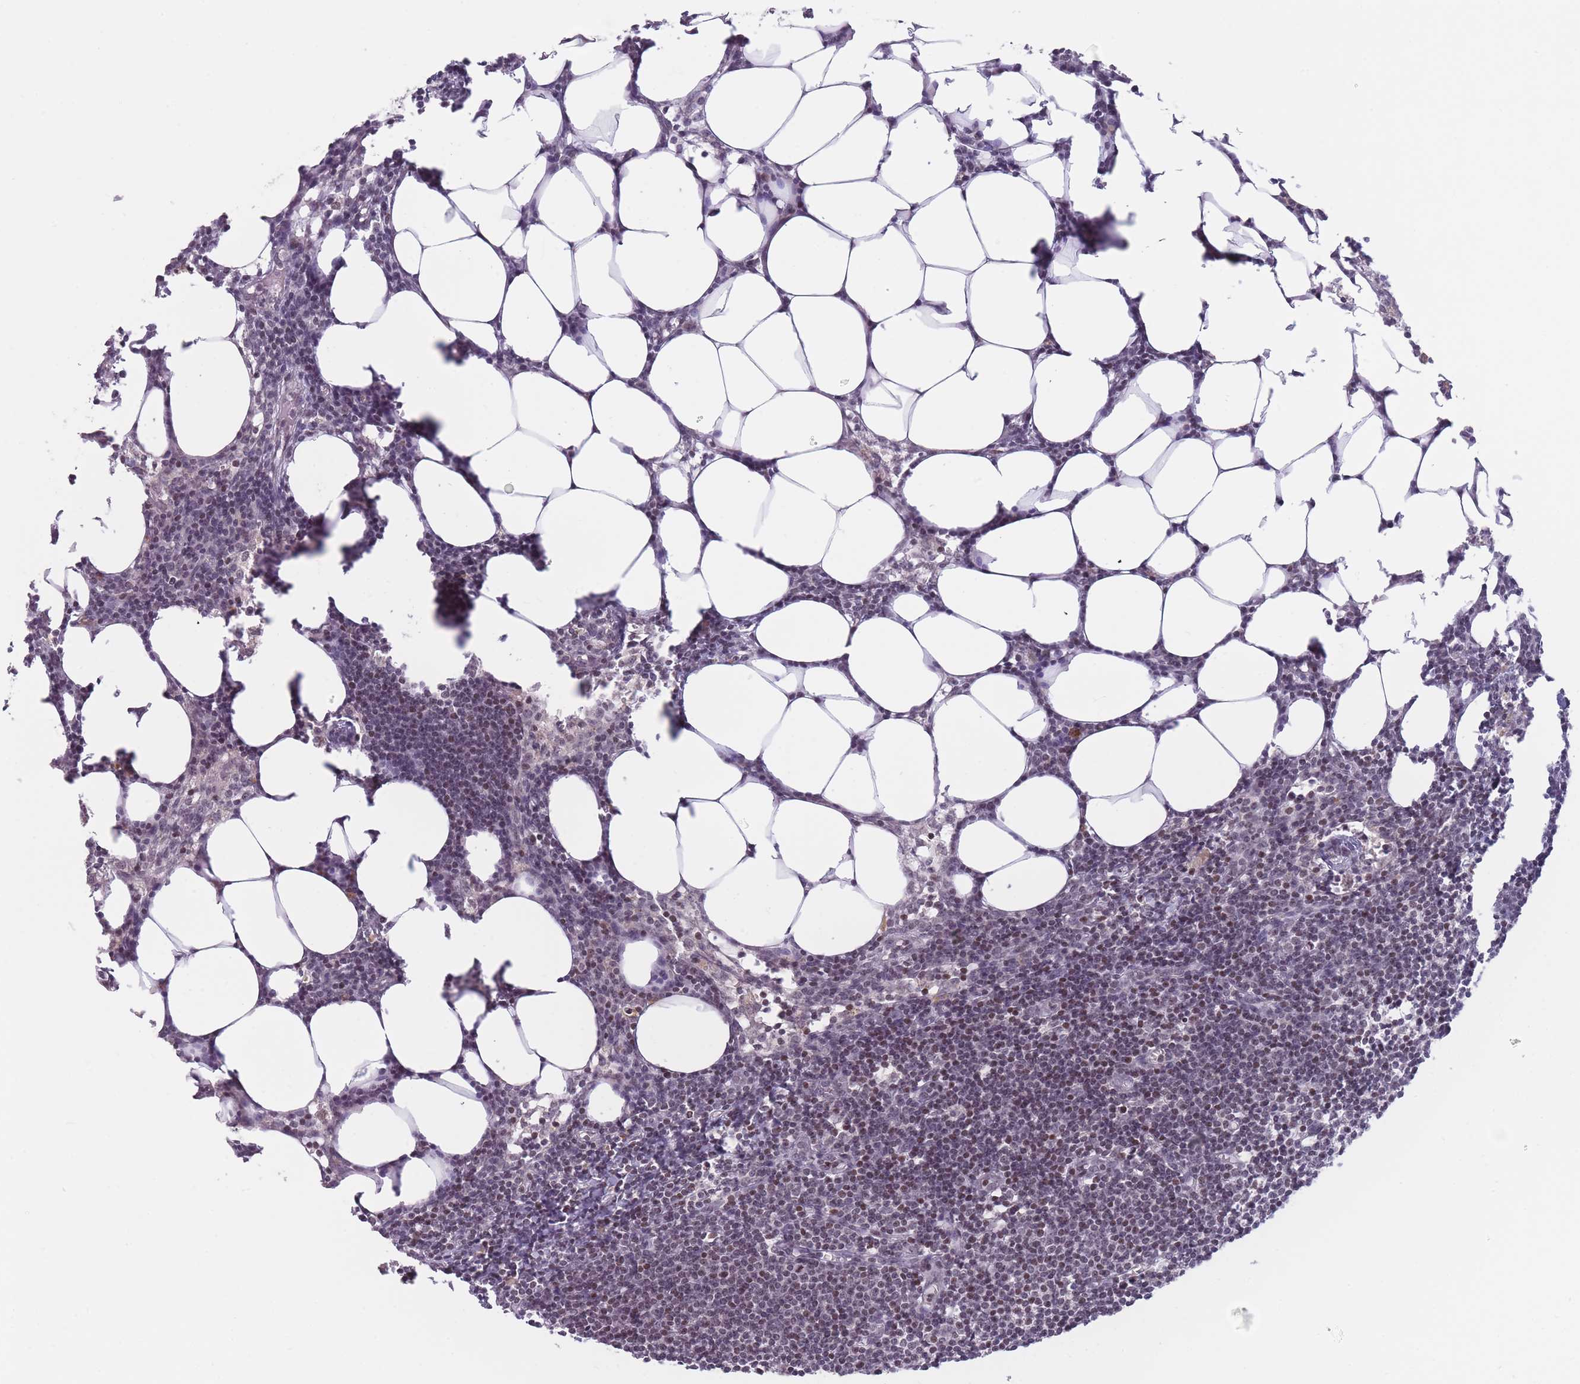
{"staining": {"intensity": "negative", "quantity": "none", "location": "none"}, "tissue": "lymph node", "cell_type": "Germinal center cells", "image_type": "normal", "snomed": [{"axis": "morphology", "description": "Normal tissue, NOS"}, {"axis": "topography", "description": "Lymph node"}], "caption": "This is an immunohistochemistry (IHC) image of benign lymph node. There is no staining in germinal center cells.", "gene": "SLC35F5", "patient": {"sex": "female", "age": 30}}